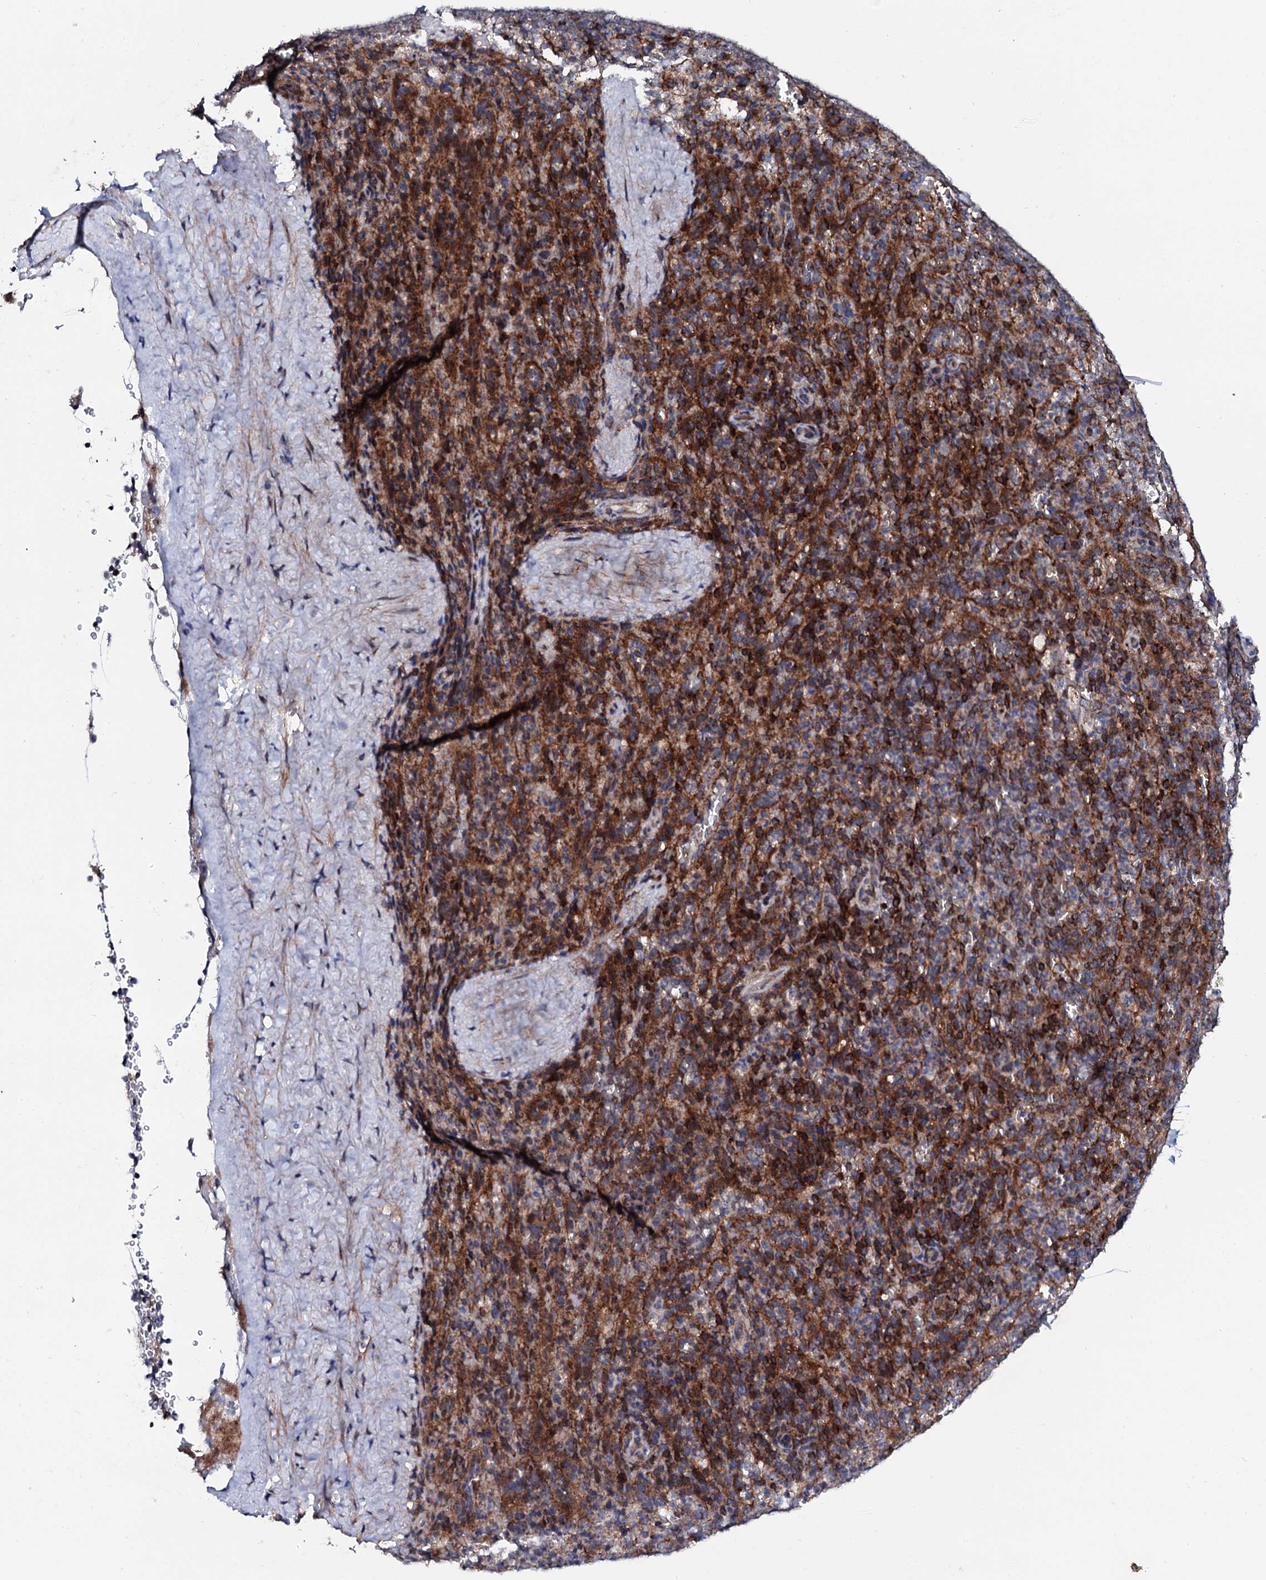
{"staining": {"intensity": "strong", "quantity": "25%-75%", "location": "cytoplasmic/membranous"}, "tissue": "spleen", "cell_type": "Cells in red pulp", "image_type": "normal", "snomed": [{"axis": "morphology", "description": "Normal tissue, NOS"}, {"axis": "topography", "description": "Spleen"}], "caption": "Immunohistochemical staining of benign spleen exhibits 25%-75% levels of strong cytoplasmic/membranous protein staining in approximately 25%-75% of cells in red pulp. Using DAB (3,3'-diaminobenzidine) (brown) and hematoxylin (blue) stains, captured at high magnification using brightfield microscopy.", "gene": "GTPBP4", "patient": {"sex": "female", "age": 21}}